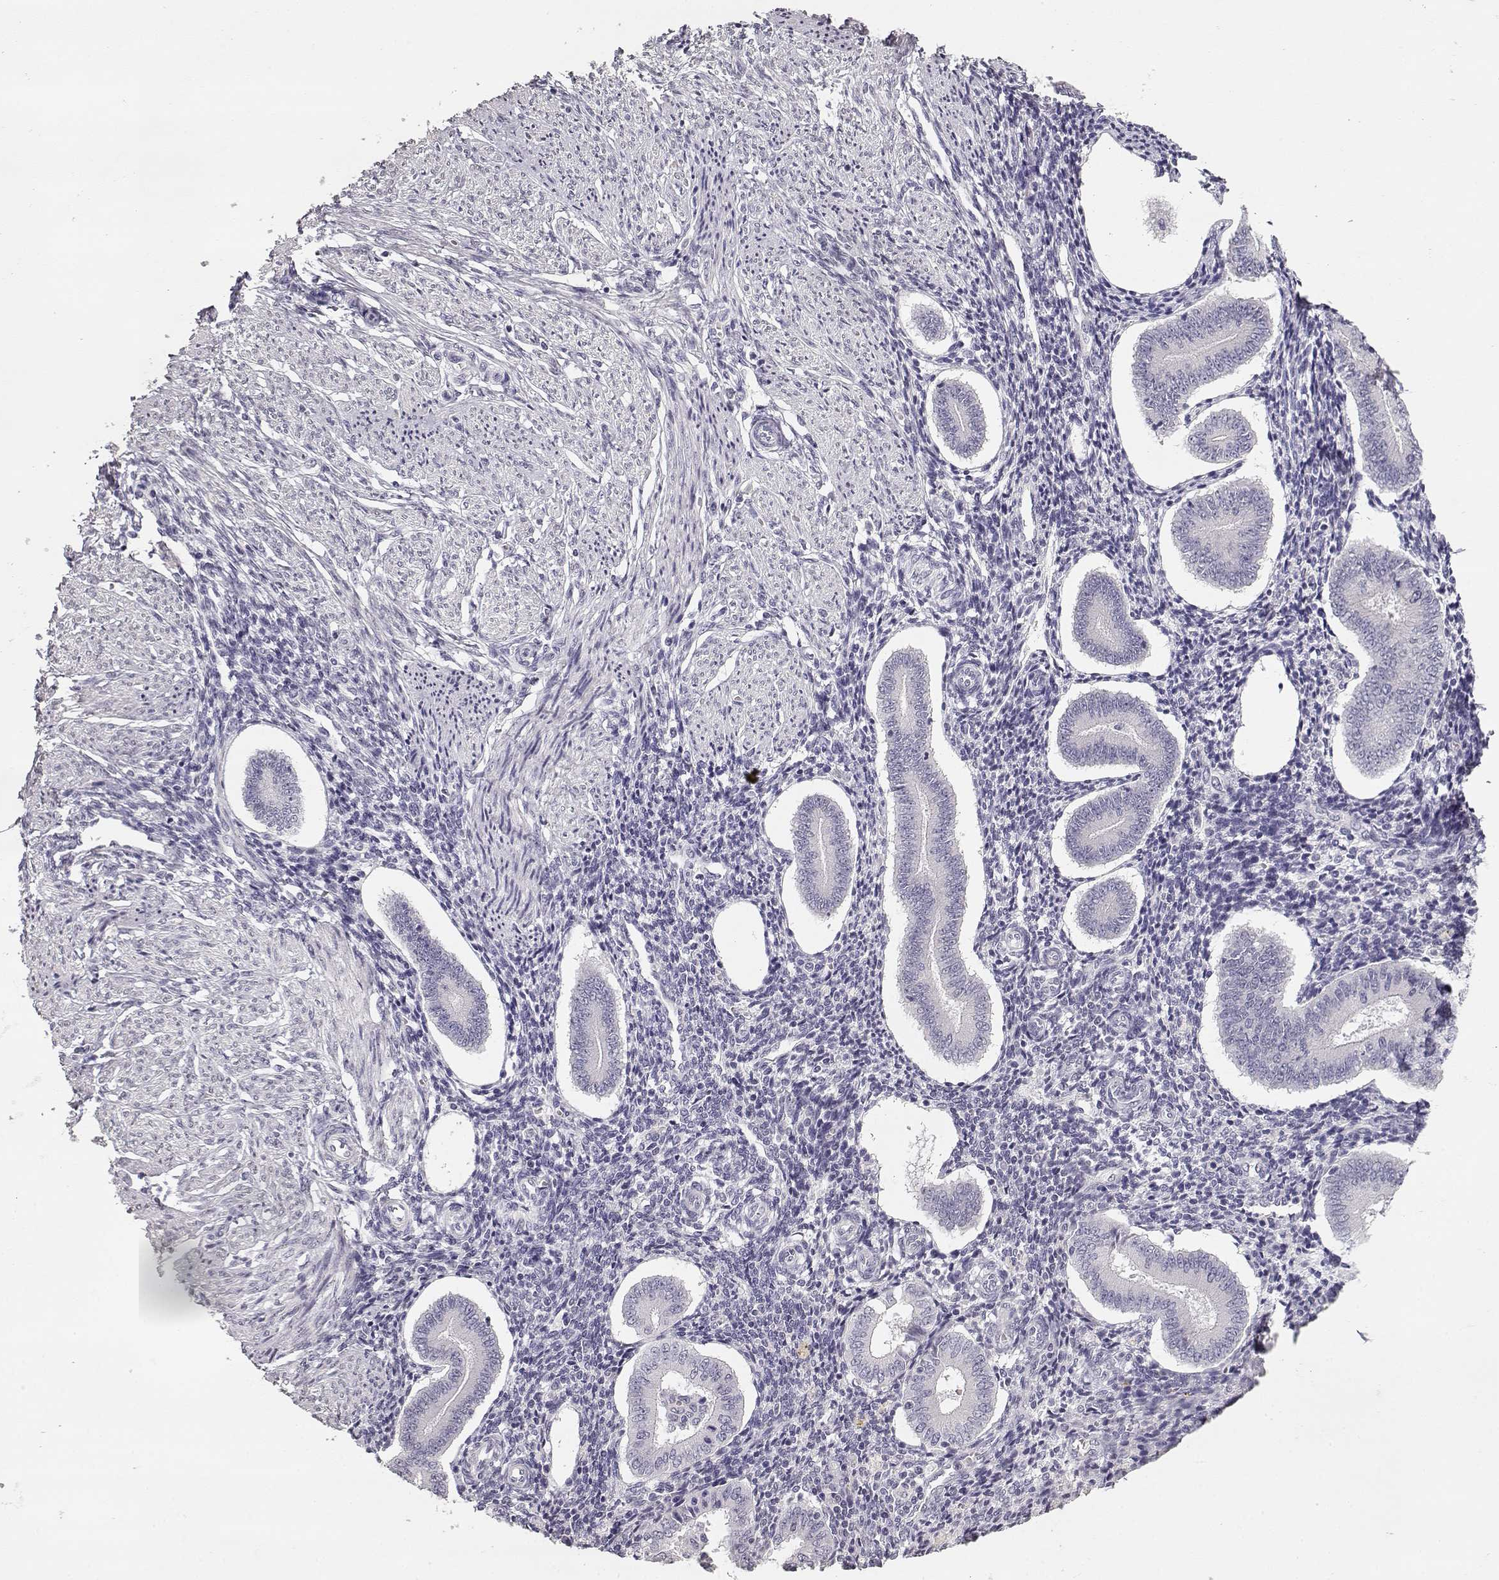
{"staining": {"intensity": "negative", "quantity": "none", "location": "none"}, "tissue": "endometrium", "cell_type": "Cells in endometrial stroma", "image_type": "normal", "snomed": [{"axis": "morphology", "description": "Normal tissue, NOS"}, {"axis": "topography", "description": "Endometrium"}], "caption": "DAB (3,3'-diaminobenzidine) immunohistochemical staining of benign human endometrium exhibits no significant expression in cells in endometrial stroma.", "gene": "TPH2", "patient": {"sex": "female", "age": 40}}